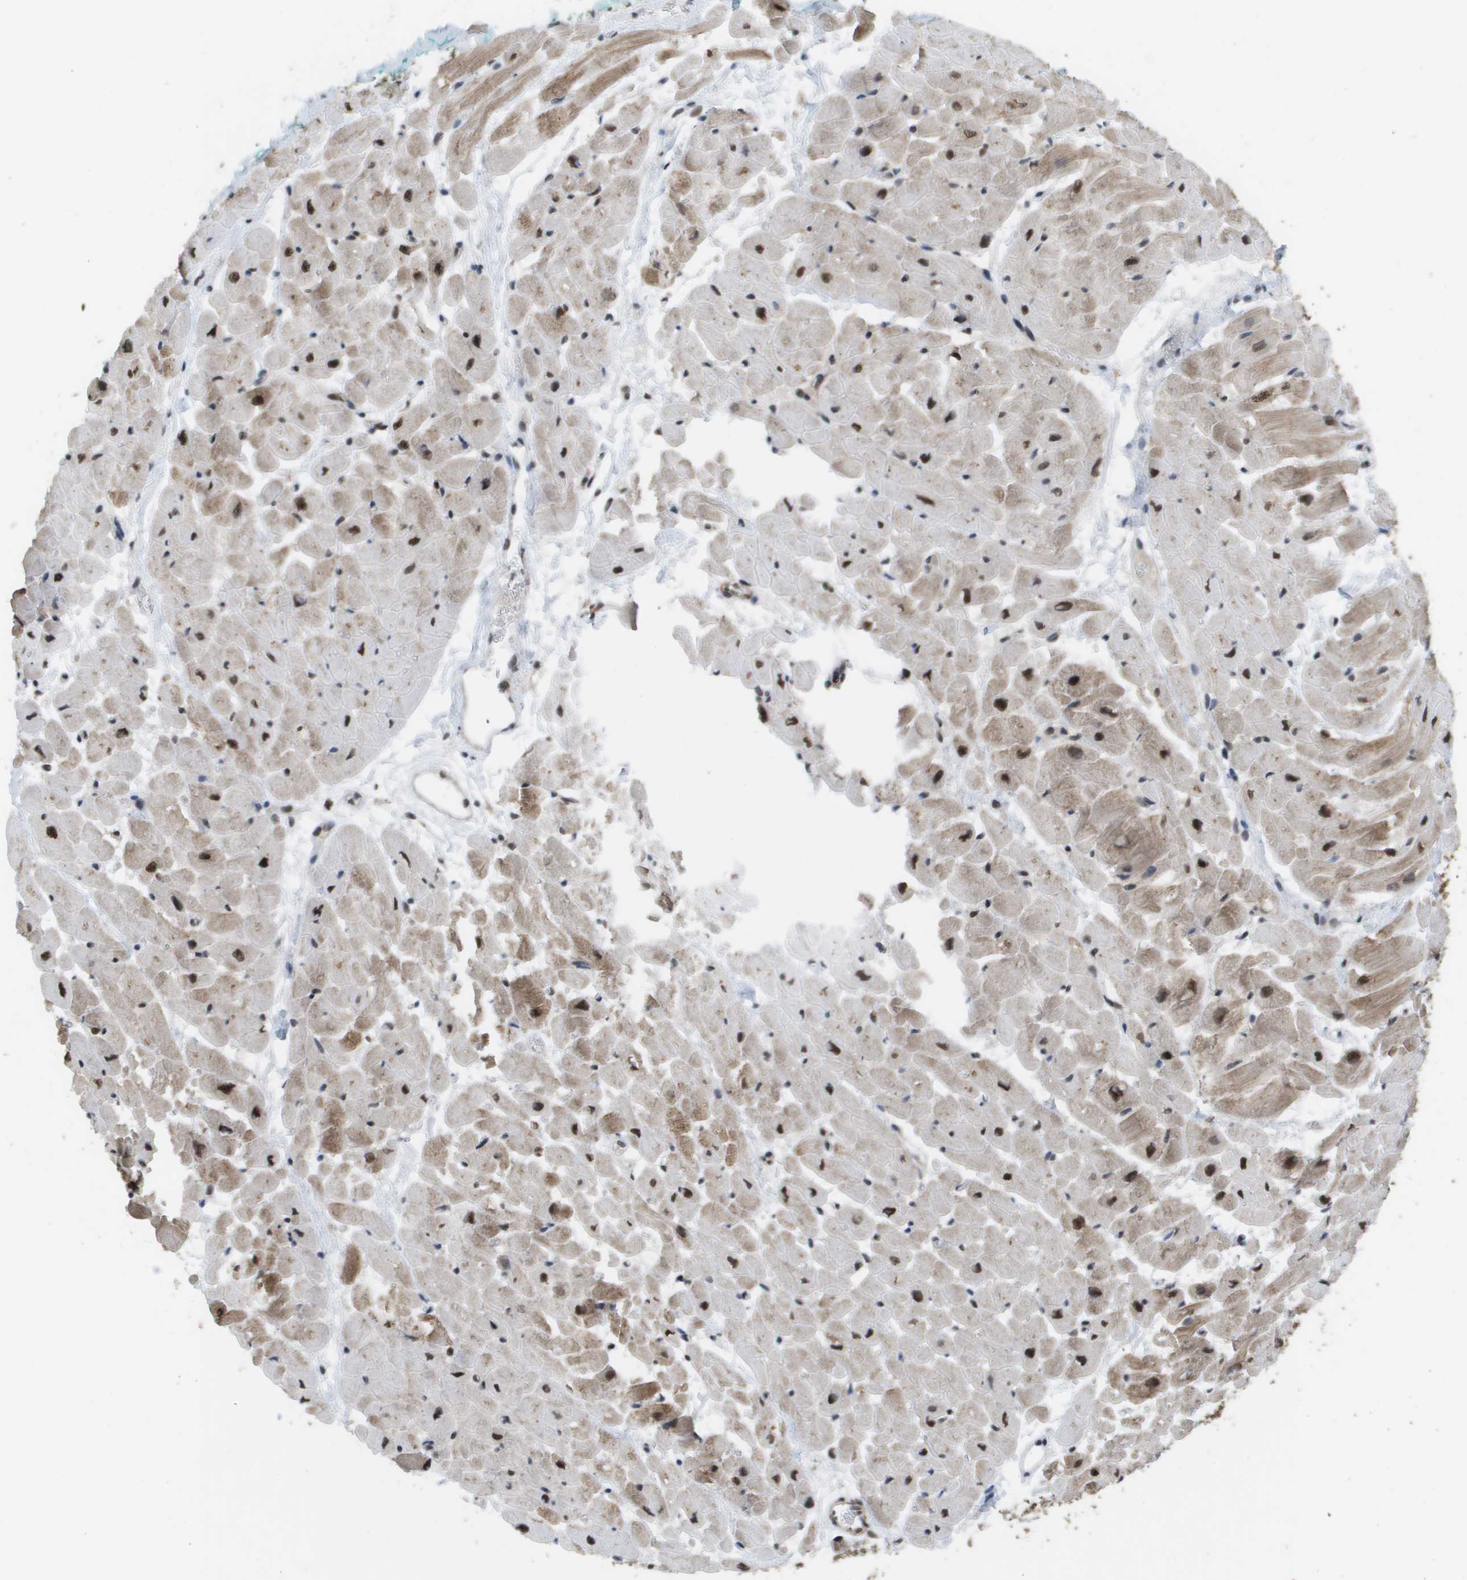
{"staining": {"intensity": "moderate", "quantity": "25%-75%", "location": "cytoplasmic/membranous,nuclear"}, "tissue": "heart muscle", "cell_type": "Cardiomyocytes", "image_type": "normal", "snomed": [{"axis": "morphology", "description": "Normal tissue, NOS"}, {"axis": "topography", "description": "Heart"}], "caption": "Heart muscle stained with a brown dye shows moderate cytoplasmic/membranous,nuclear positive staining in approximately 25%-75% of cardiomyocytes.", "gene": "CDT1", "patient": {"sex": "male", "age": 45}}